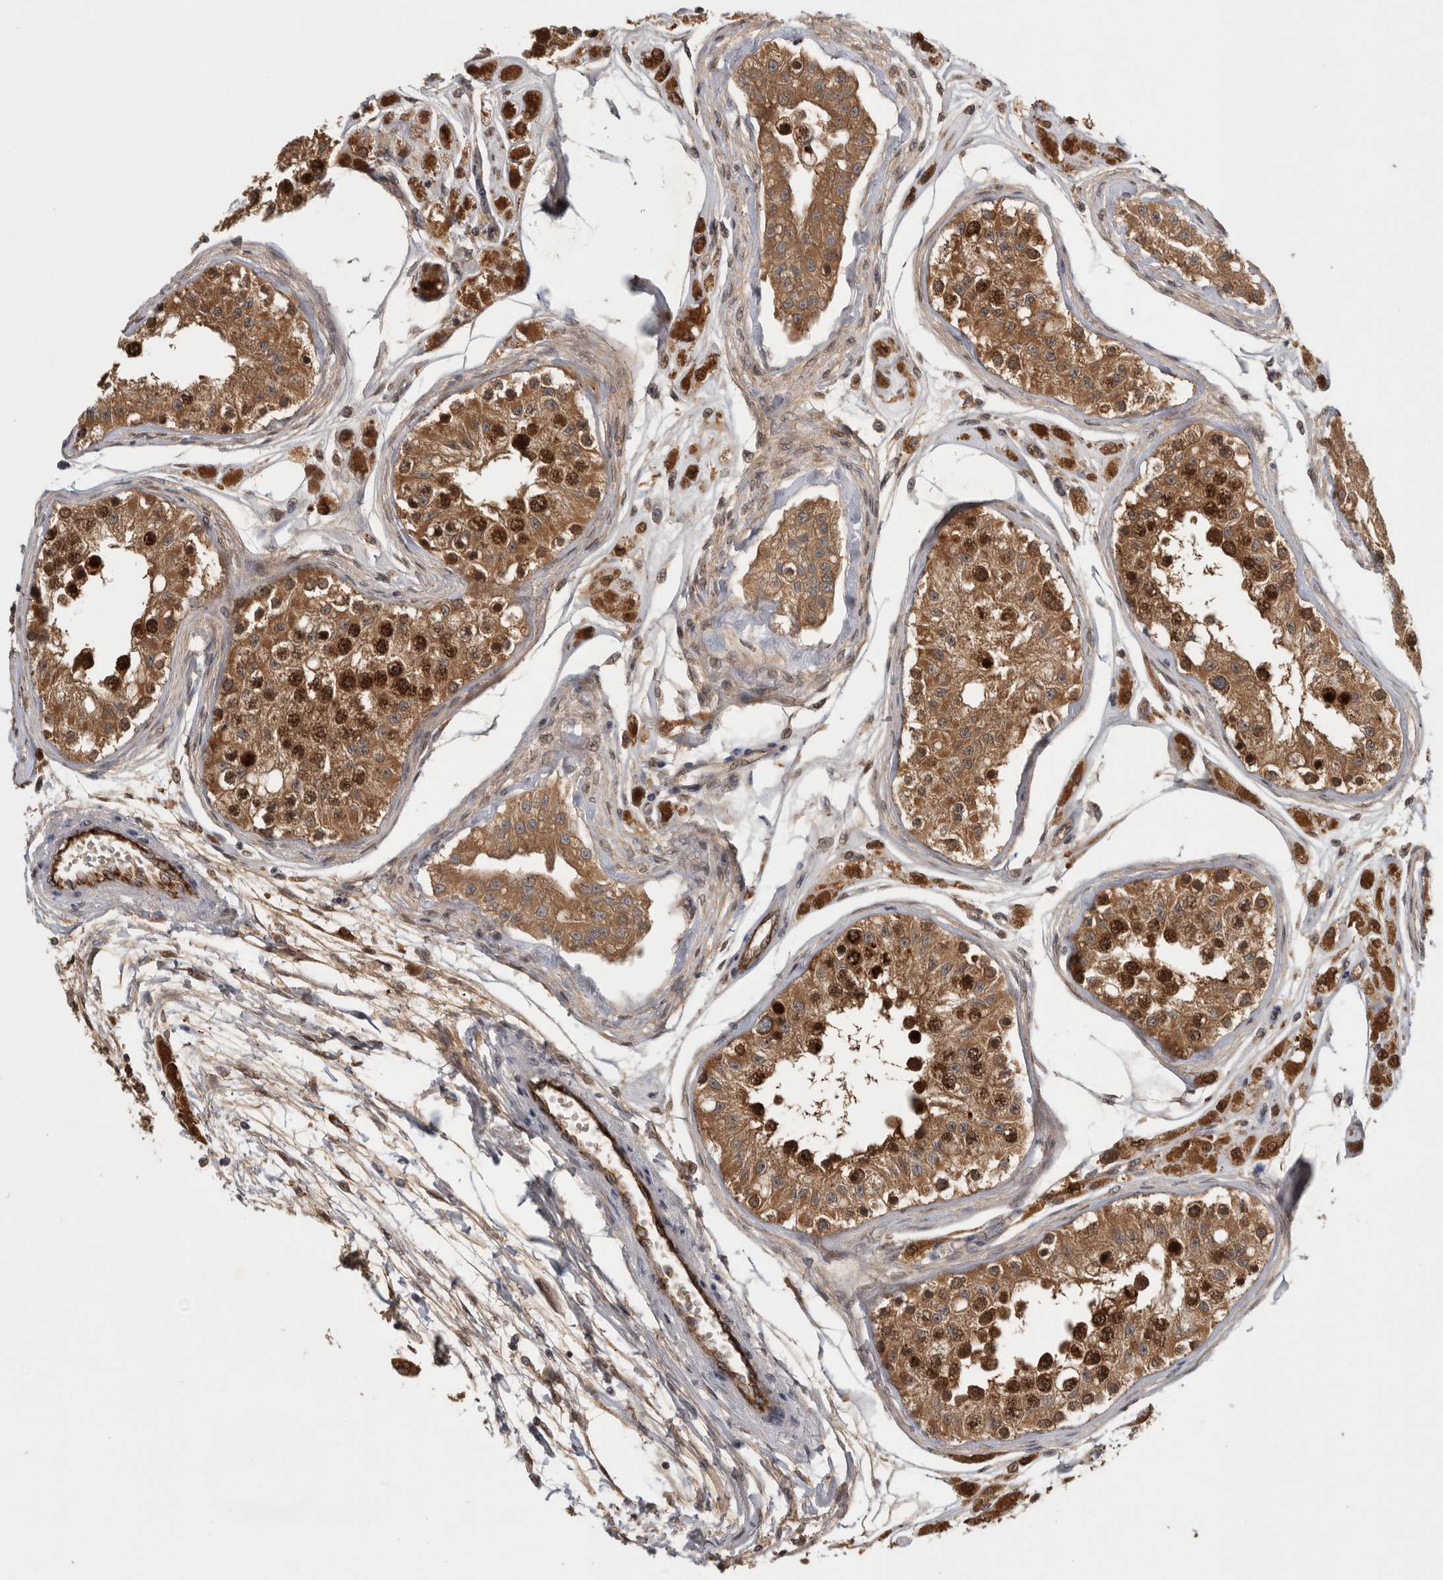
{"staining": {"intensity": "strong", "quantity": ">75%", "location": "cytoplasmic/membranous,nuclear"}, "tissue": "testis", "cell_type": "Cells in seminiferous ducts", "image_type": "normal", "snomed": [{"axis": "morphology", "description": "Normal tissue, NOS"}, {"axis": "morphology", "description": "Adenocarcinoma, metastatic, NOS"}, {"axis": "topography", "description": "Testis"}], "caption": "Strong cytoplasmic/membranous,nuclear staining is seen in about >75% of cells in seminiferous ducts in normal testis.", "gene": "TRMT61B", "patient": {"sex": "male", "age": 26}}